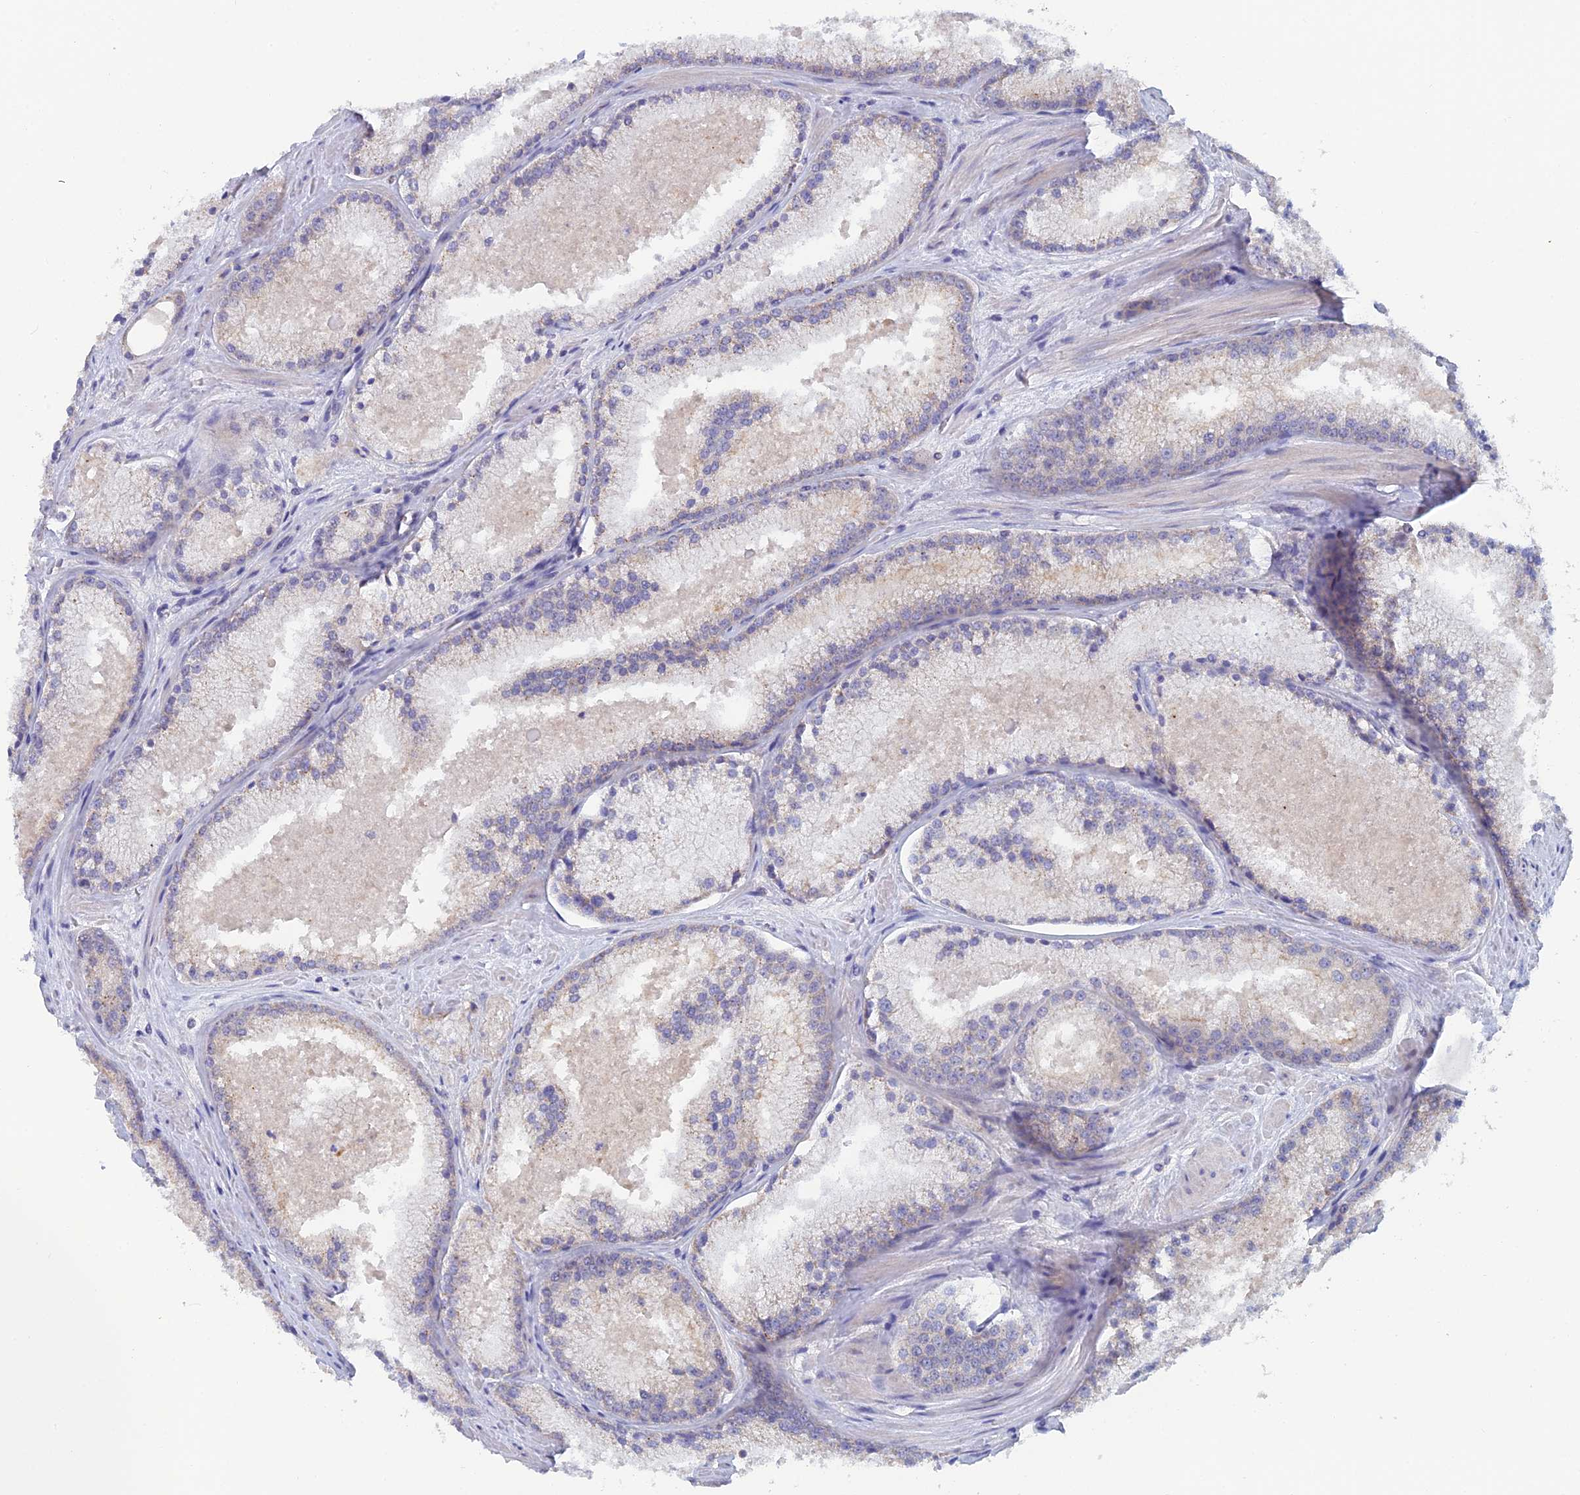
{"staining": {"intensity": "weak", "quantity": "<25%", "location": "cytoplasmic/membranous"}, "tissue": "prostate cancer", "cell_type": "Tumor cells", "image_type": "cancer", "snomed": [{"axis": "morphology", "description": "Adenocarcinoma, High grade"}, {"axis": "topography", "description": "Prostate"}], "caption": "An image of high-grade adenocarcinoma (prostate) stained for a protein shows no brown staining in tumor cells.", "gene": "GIPC1", "patient": {"sex": "male", "age": 61}}